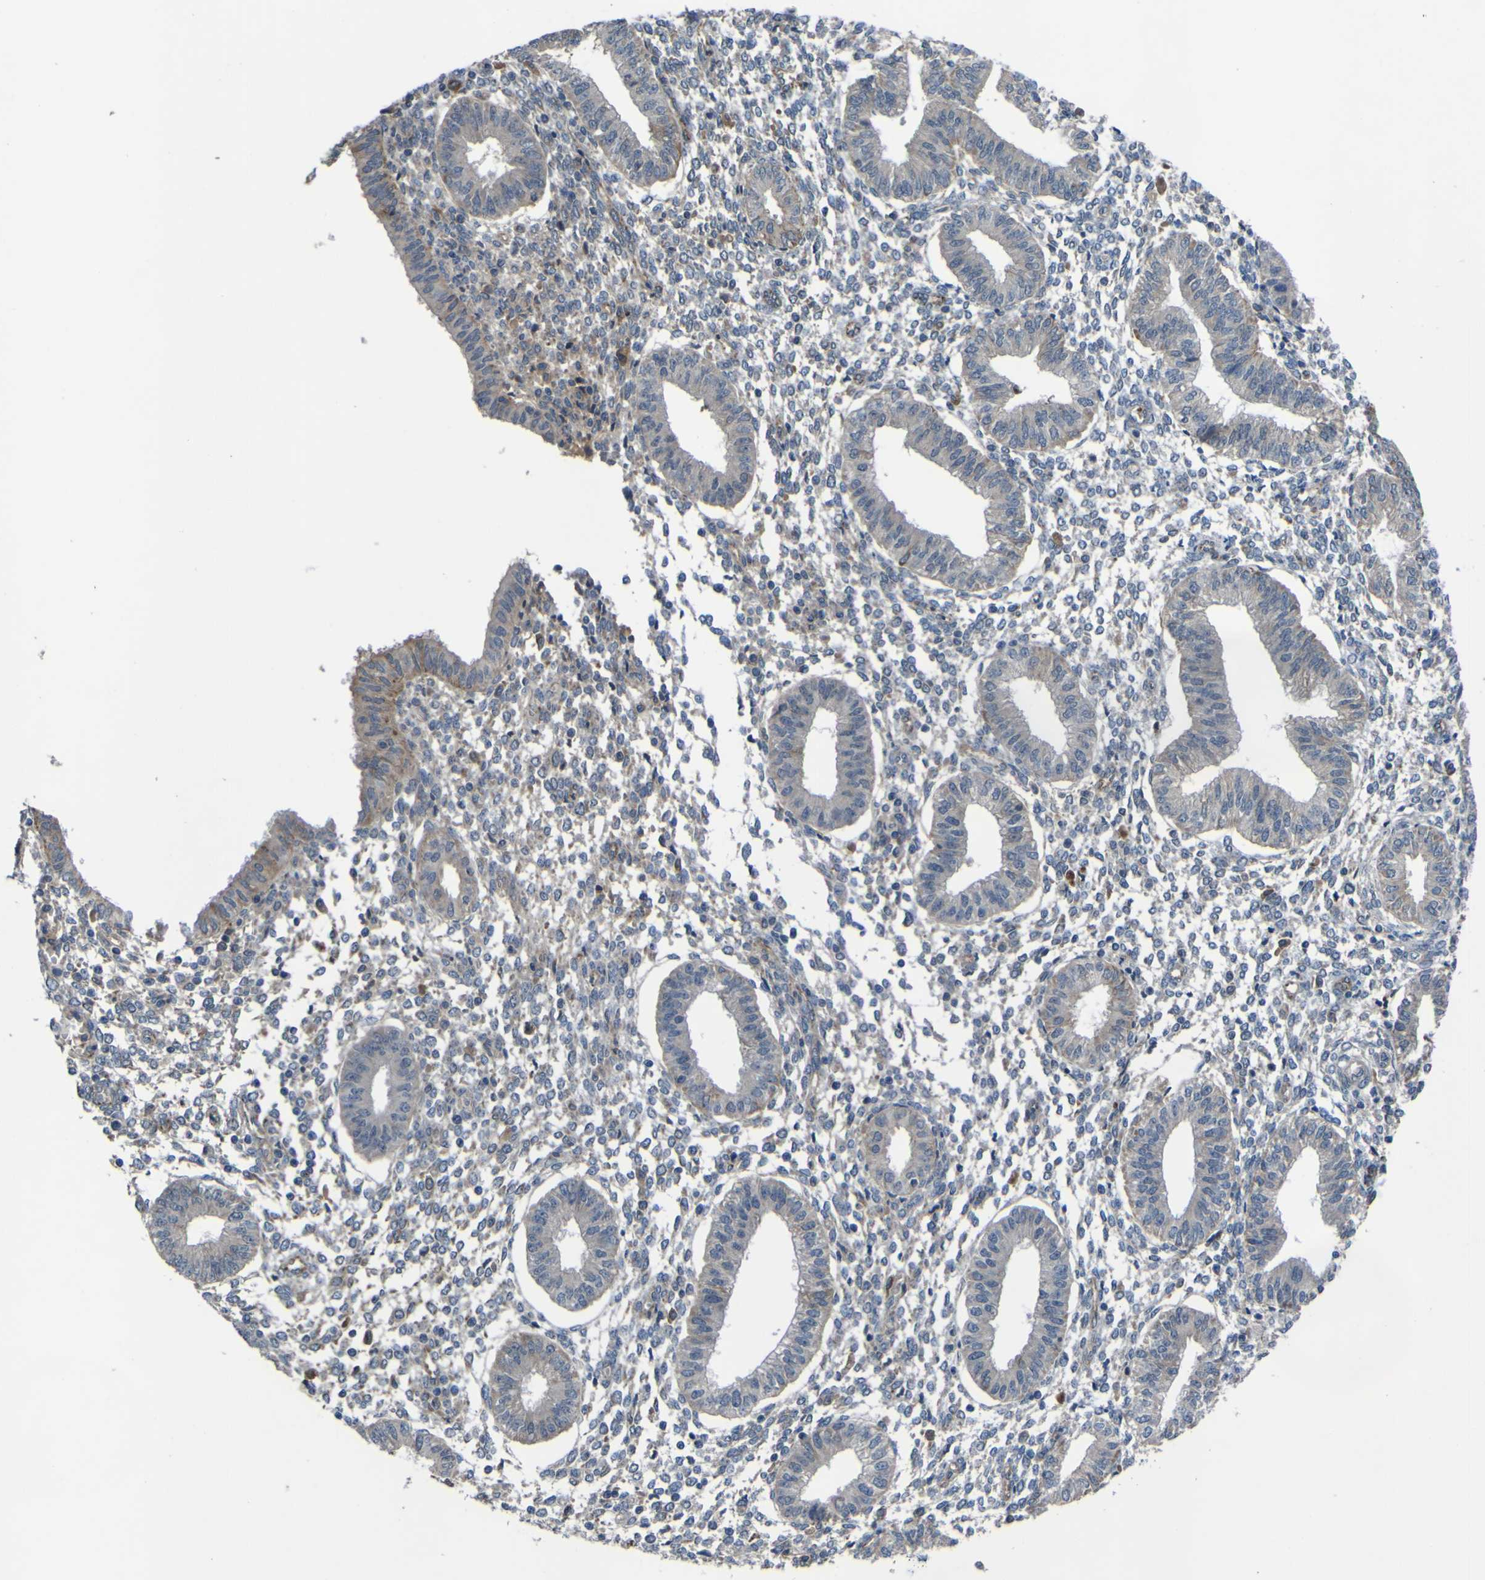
{"staining": {"intensity": "weak", "quantity": "<25%", "location": "cytoplasmic/membranous"}, "tissue": "endometrium", "cell_type": "Cells in endometrial stroma", "image_type": "normal", "snomed": [{"axis": "morphology", "description": "Normal tissue, NOS"}, {"axis": "topography", "description": "Endometrium"}], "caption": "There is no significant positivity in cells in endometrial stroma of endometrium. (DAB IHC, high magnification).", "gene": "GPLD1", "patient": {"sex": "female", "age": 50}}